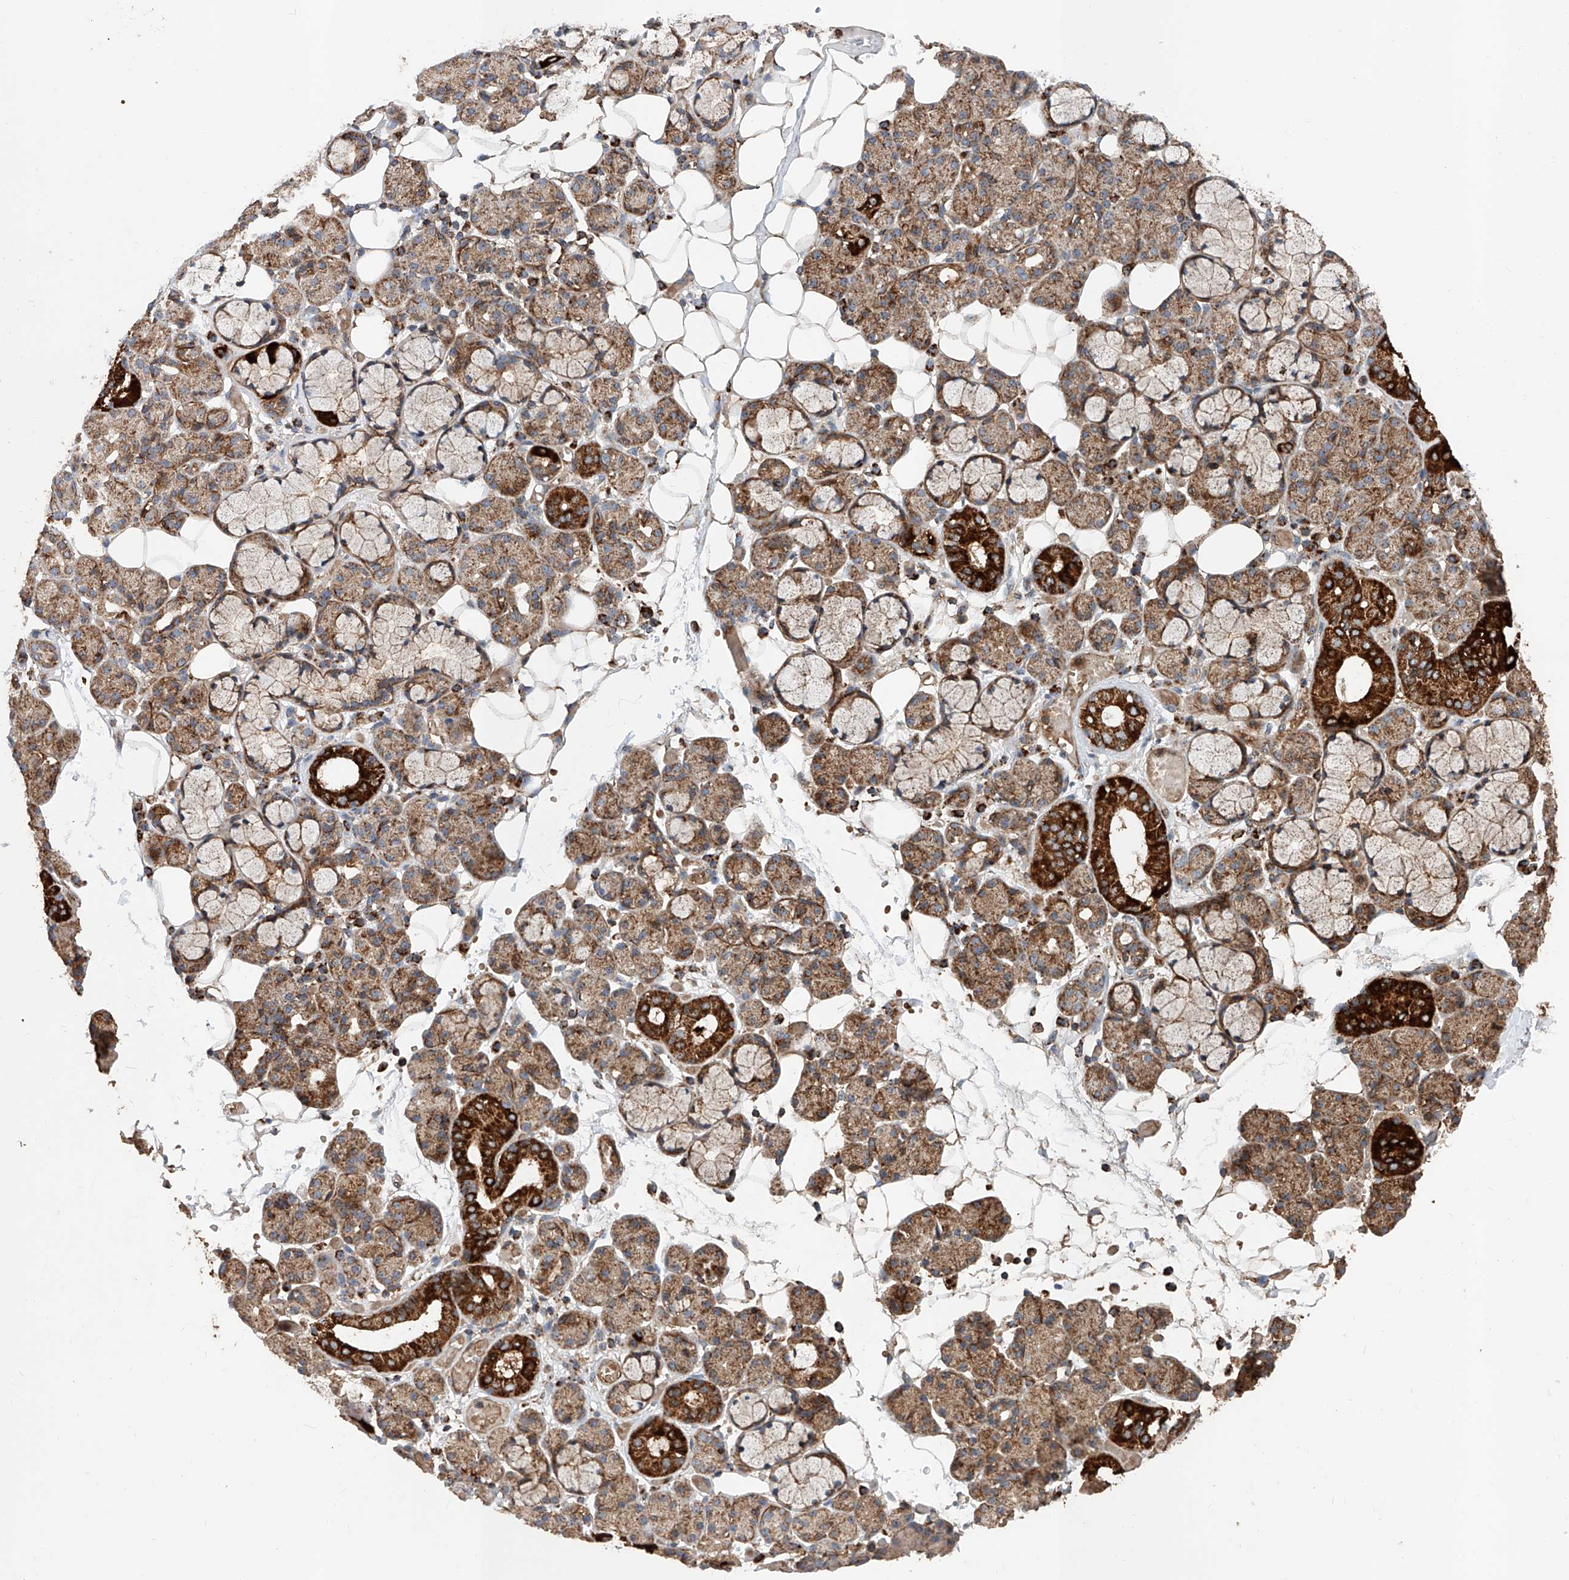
{"staining": {"intensity": "strong", "quantity": "25%-75%", "location": "cytoplasmic/membranous"}, "tissue": "salivary gland", "cell_type": "Glandular cells", "image_type": "normal", "snomed": [{"axis": "morphology", "description": "Normal tissue, NOS"}, {"axis": "topography", "description": "Salivary gland"}], "caption": "Human salivary gland stained with a brown dye demonstrates strong cytoplasmic/membranous positive staining in about 25%-75% of glandular cells.", "gene": "PISD", "patient": {"sex": "male", "age": 63}}